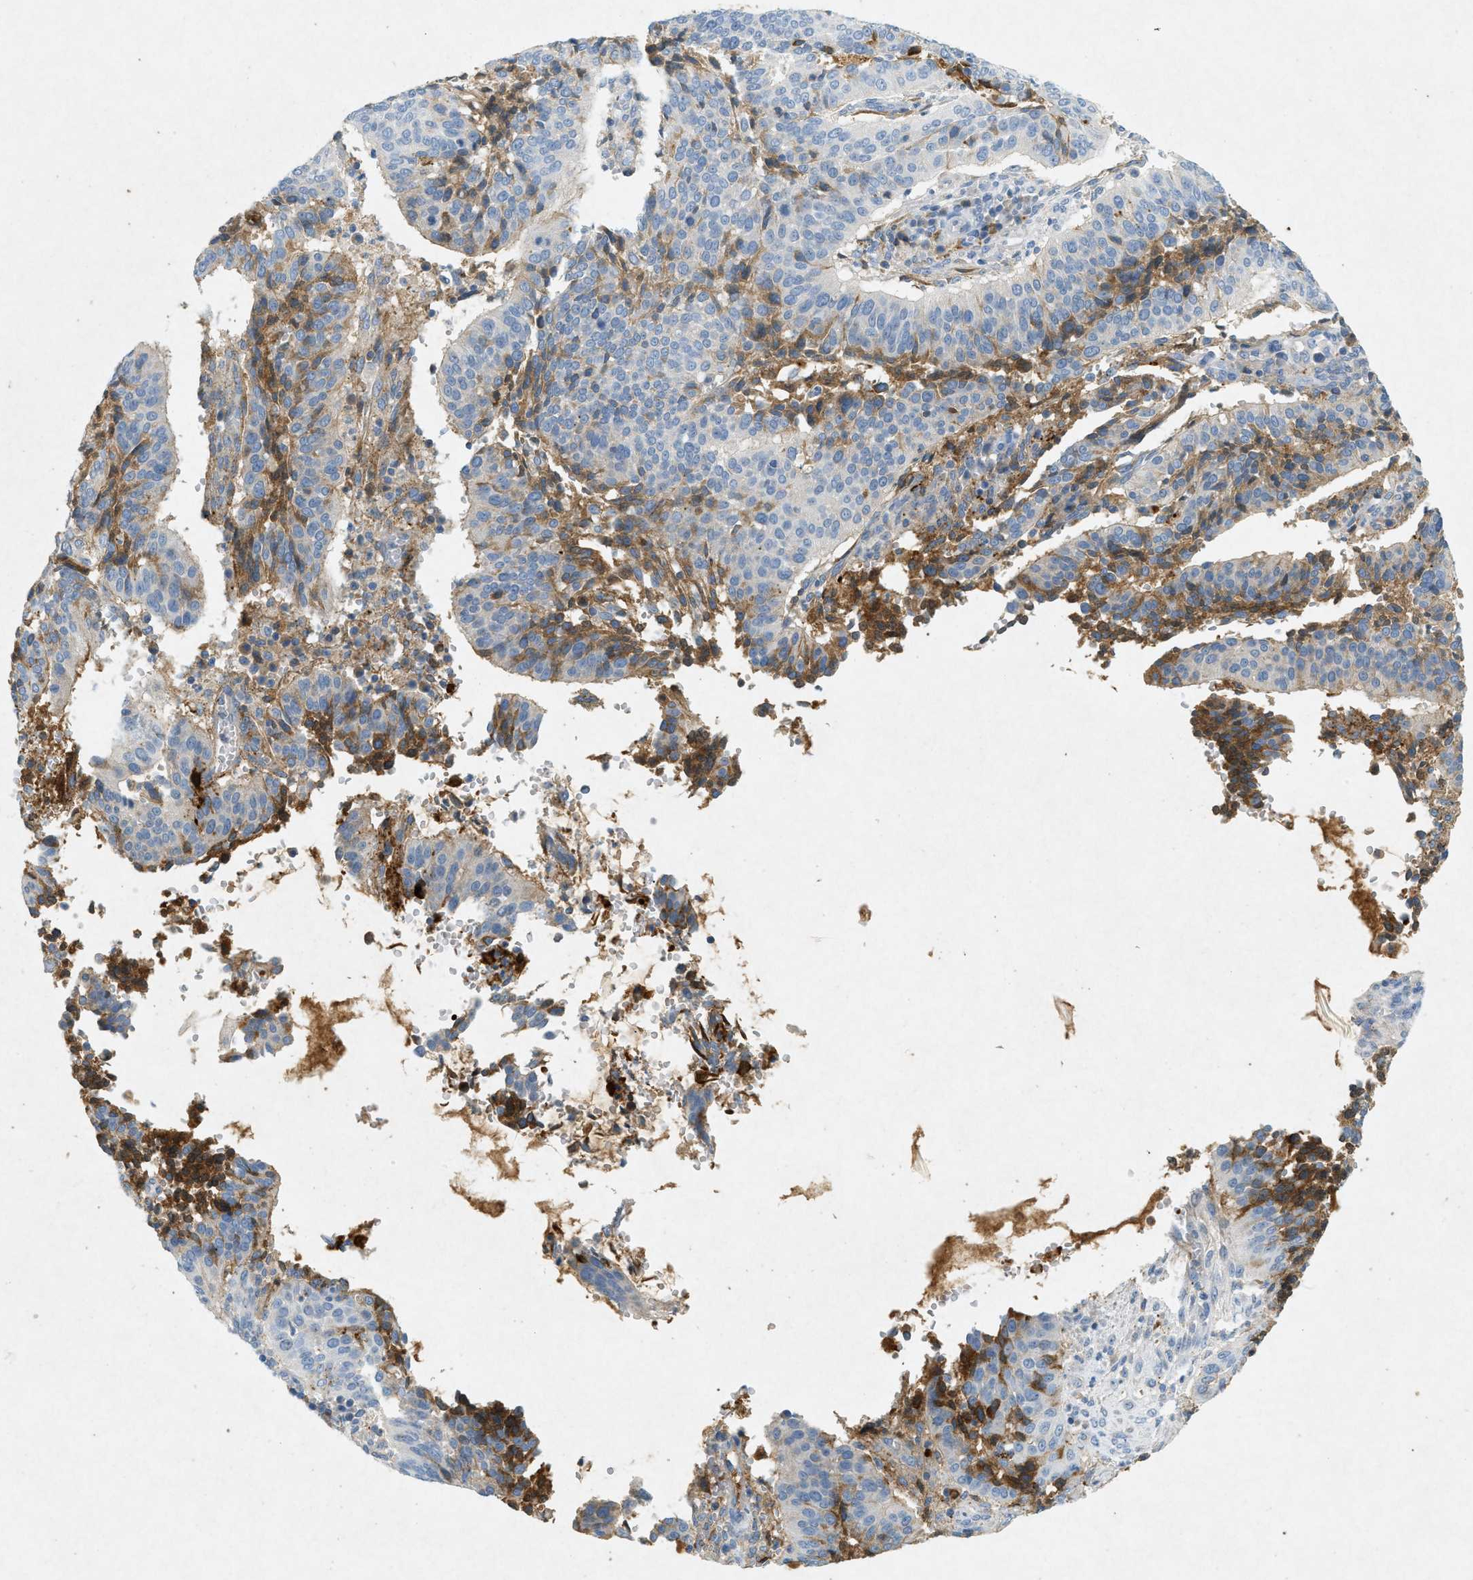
{"staining": {"intensity": "moderate", "quantity": "<25%", "location": "cytoplasmic/membranous"}, "tissue": "cervical cancer", "cell_type": "Tumor cells", "image_type": "cancer", "snomed": [{"axis": "morphology", "description": "Normal tissue, NOS"}, {"axis": "morphology", "description": "Squamous cell carcinoma, NOS"}, {"axis": "topography", "description": "Cervix"}], "caption": "An immunohistochemistry image of tumor tissue is shown. Protein staining in brown highlights moderate cytoplasmic/membranous positivity in squamous cell carcinoma (cervical) within tumor cells.", "gene": "F2", "patient": {"sex": "female", "age": 39}}